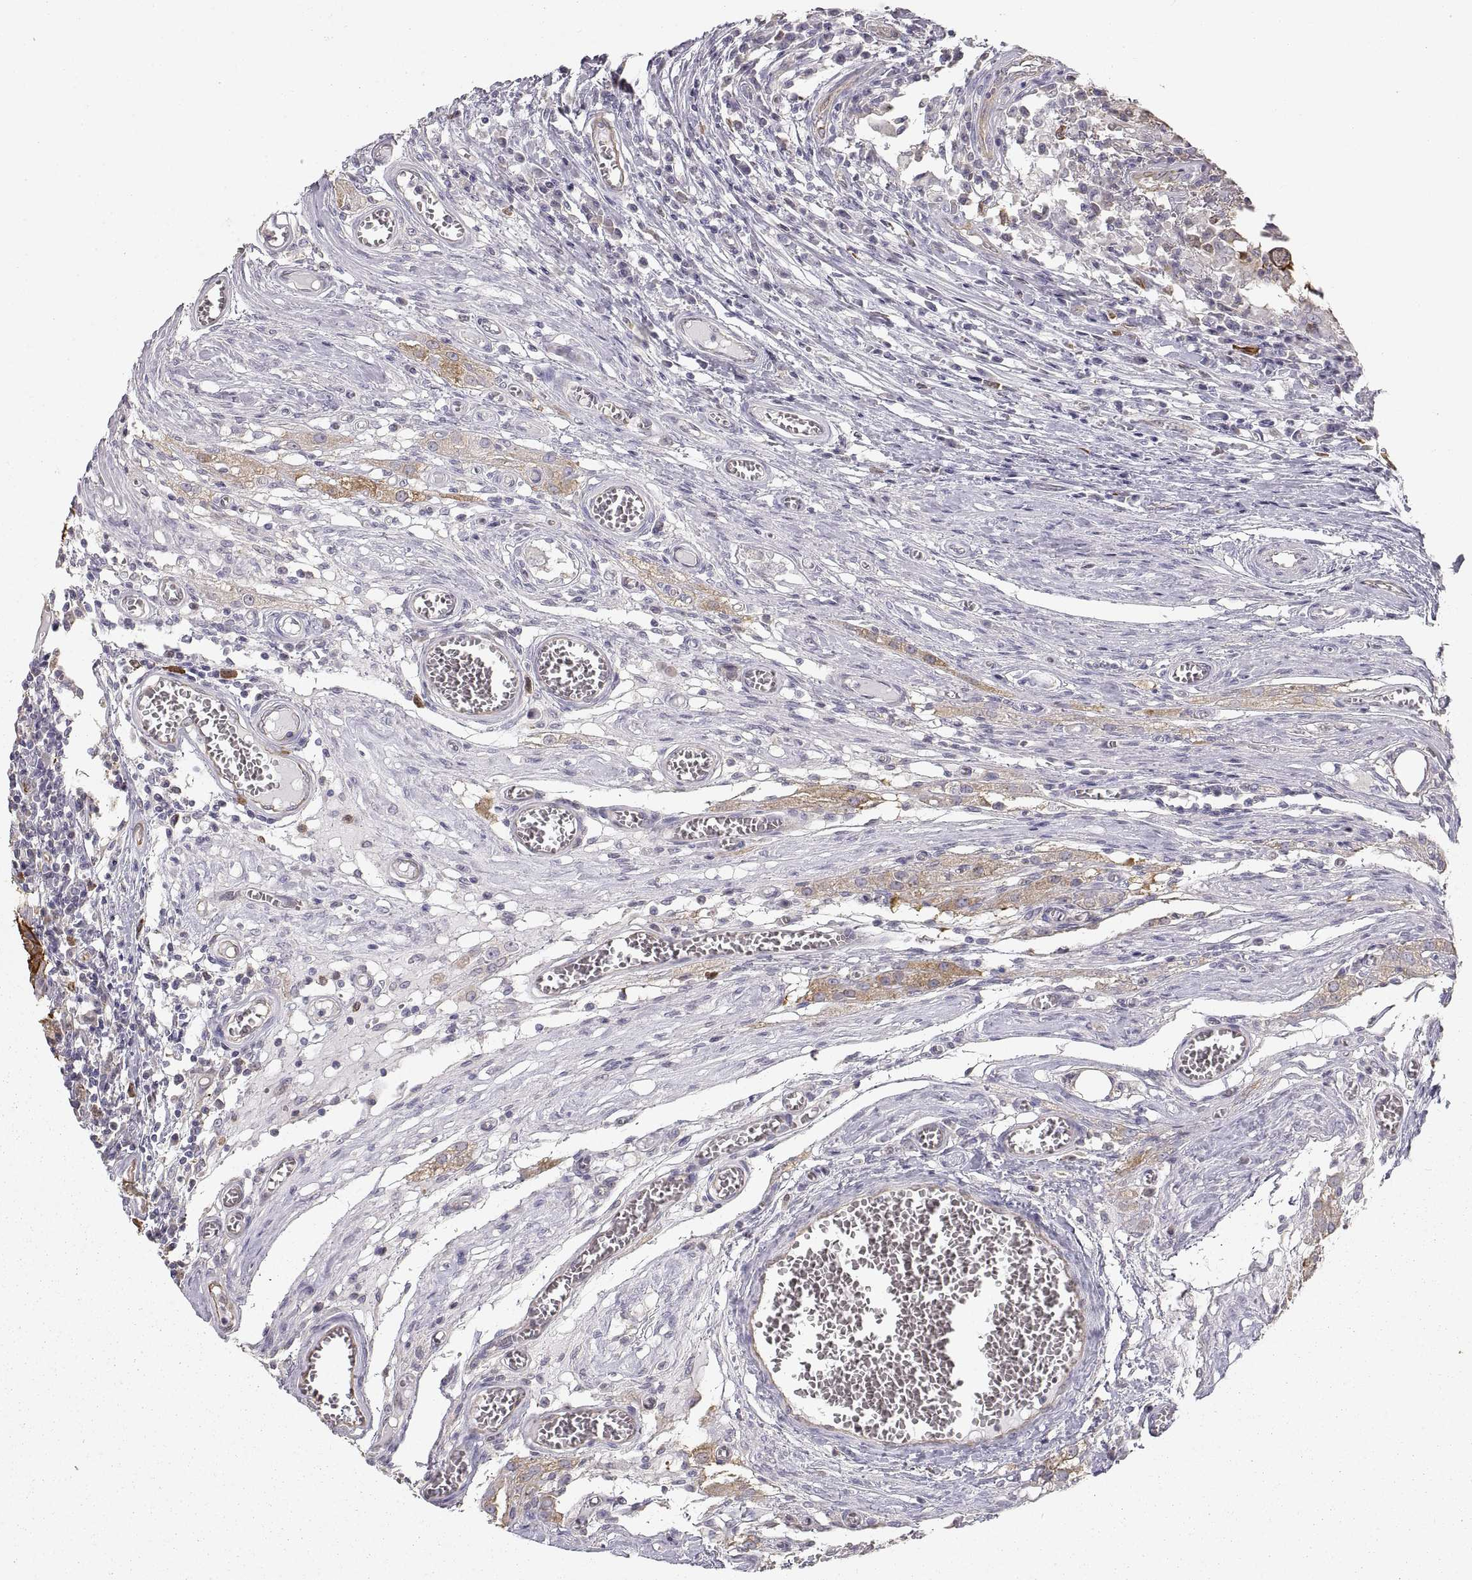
{"staining": {"intensity": "strong", "quantity": "25%-75%", "location": "cytoplasmic/membranous"}, "tissue": "testis cancer", "cell_type": "Tumor cells", "image_type": "cancer", "snomed": [{"axis": "morphology", "description": "Carcinoma, Embryonal, NOS"}, {"axis": "topography", "description": "Testis"}], "caption": "Strong cytoplasmic/membranous protein expression is identified in about 25%-75% of tumor cells in testis embryonal carcinoma.", "gene": "HSP90AB1", "patient": {"sex": "male", "age": 36}}